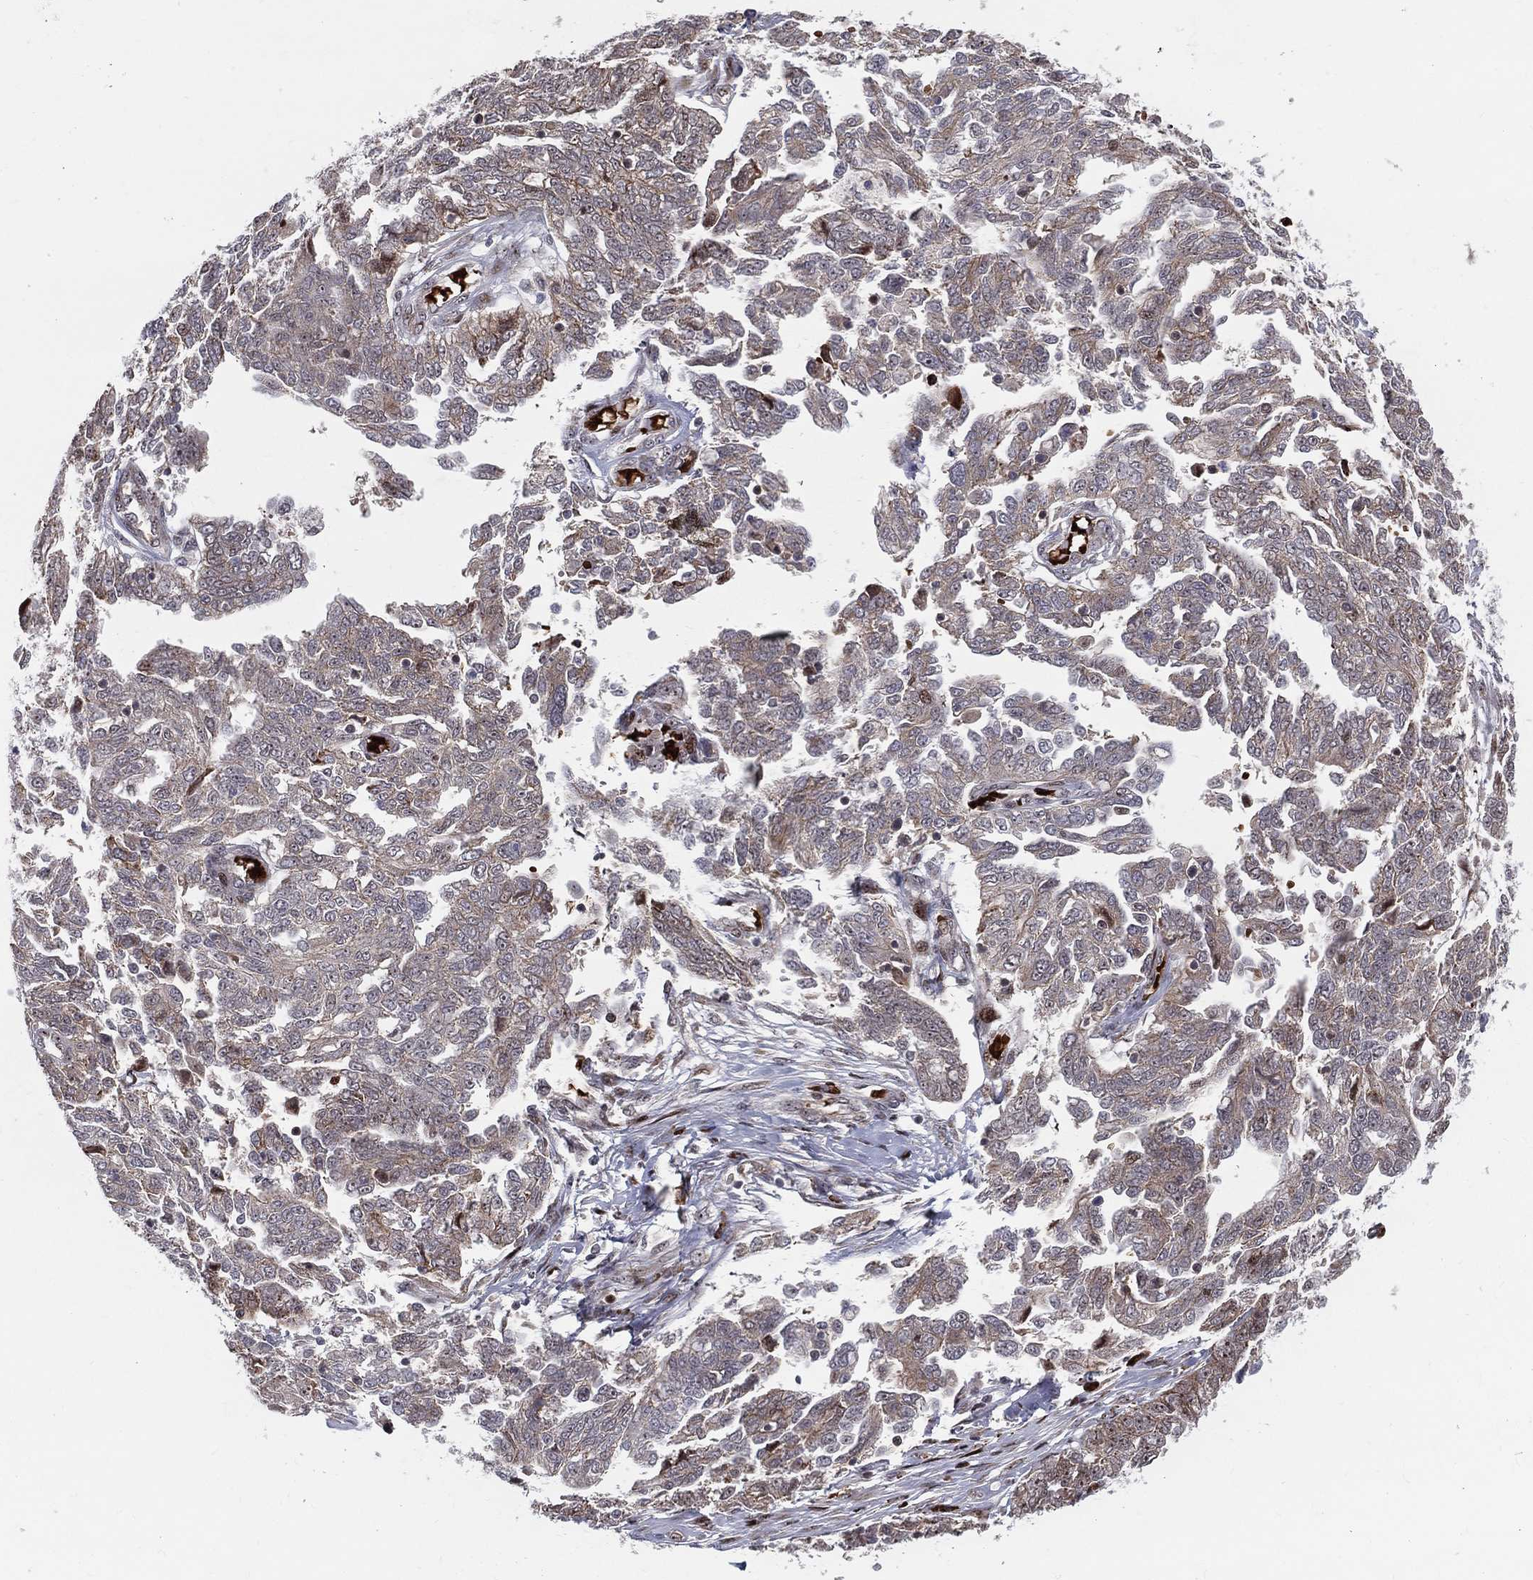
{"staining": {"intensity": "moderate", "quantity": "<25%", "location": "cytoplasmic/membranous"}, "tissue": "ovarian cancer", "cell_type": "Tumor cells", "image_type": "cancer", "snomed": [{"axis": "morphology", "description": "Cystadenocarcinoma, serous, NOS"}, {"axis": "topography", "description": "Ovary"}], "caption": "This photomicrograph reveals IHC staining of human serous cystadenocarcinoma (ovarian), with low moderate cytoplasmic/membranous positivity in approximately <25% of tumor cells.", "gene": "VHL", "patient": {"sex": "female", "age": 67}}